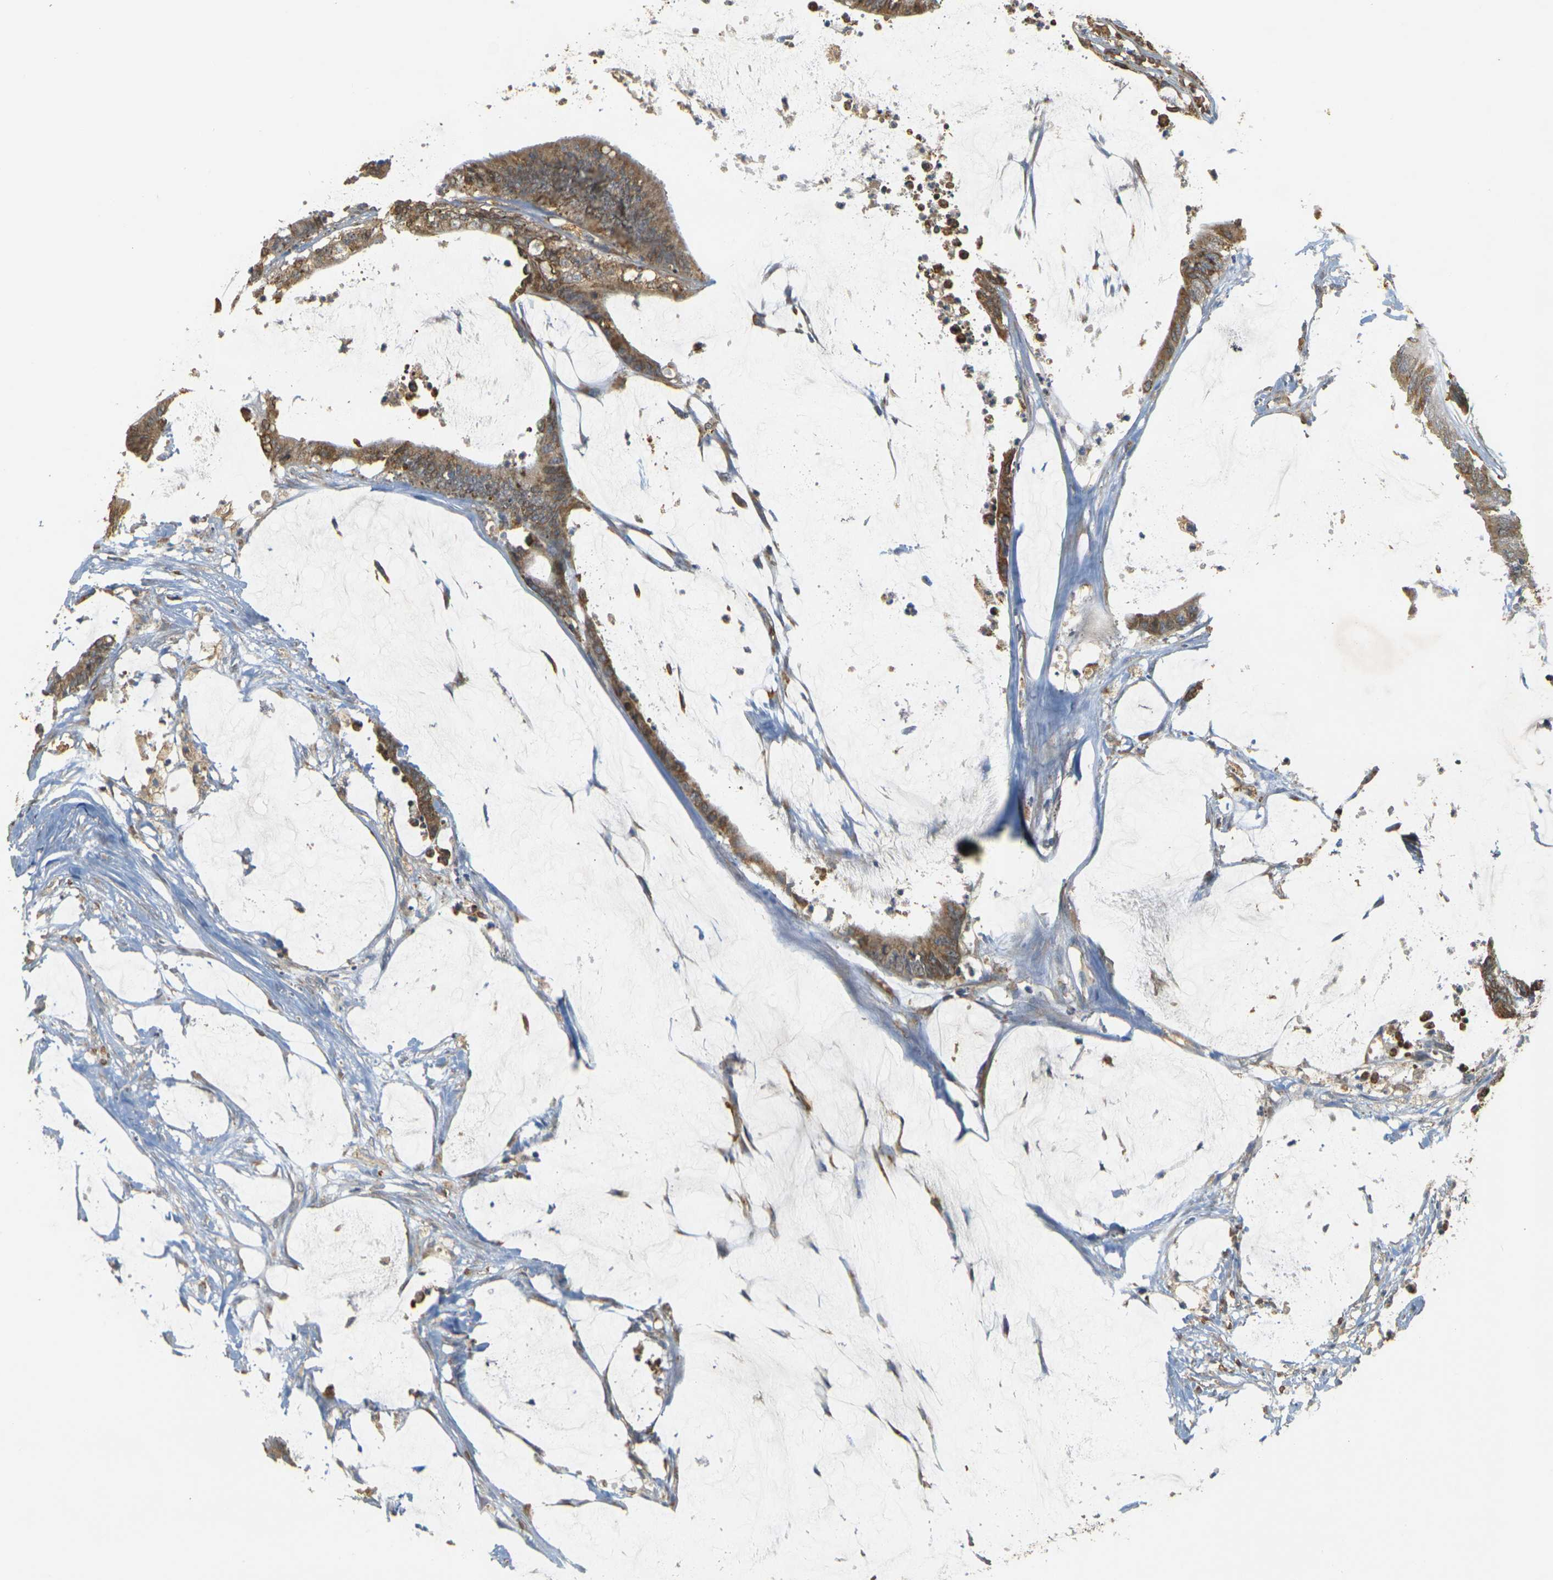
{"staining": {"intensity": "moderate", "quantity": ">75%", "location": "cytoplasmic/membranous"}, "tissue": "colorectal cancer", "cell_type": "Tumor cells", "image_type": "cancer", "snomed": [{"axis": "morphology", "description": "Adenocarcinoma, NOS"}, {"axis": "topography", "description": "Rectum"}], "caption": "Approximately >75% of tumor cells in colorectal cancer exhibit moderate cytoplasmic/membranous protein positivity as visualized by brown immunohistochemical staining.", "gene": "MEGF9", "patient": {"sex": "female", "age": 66}}